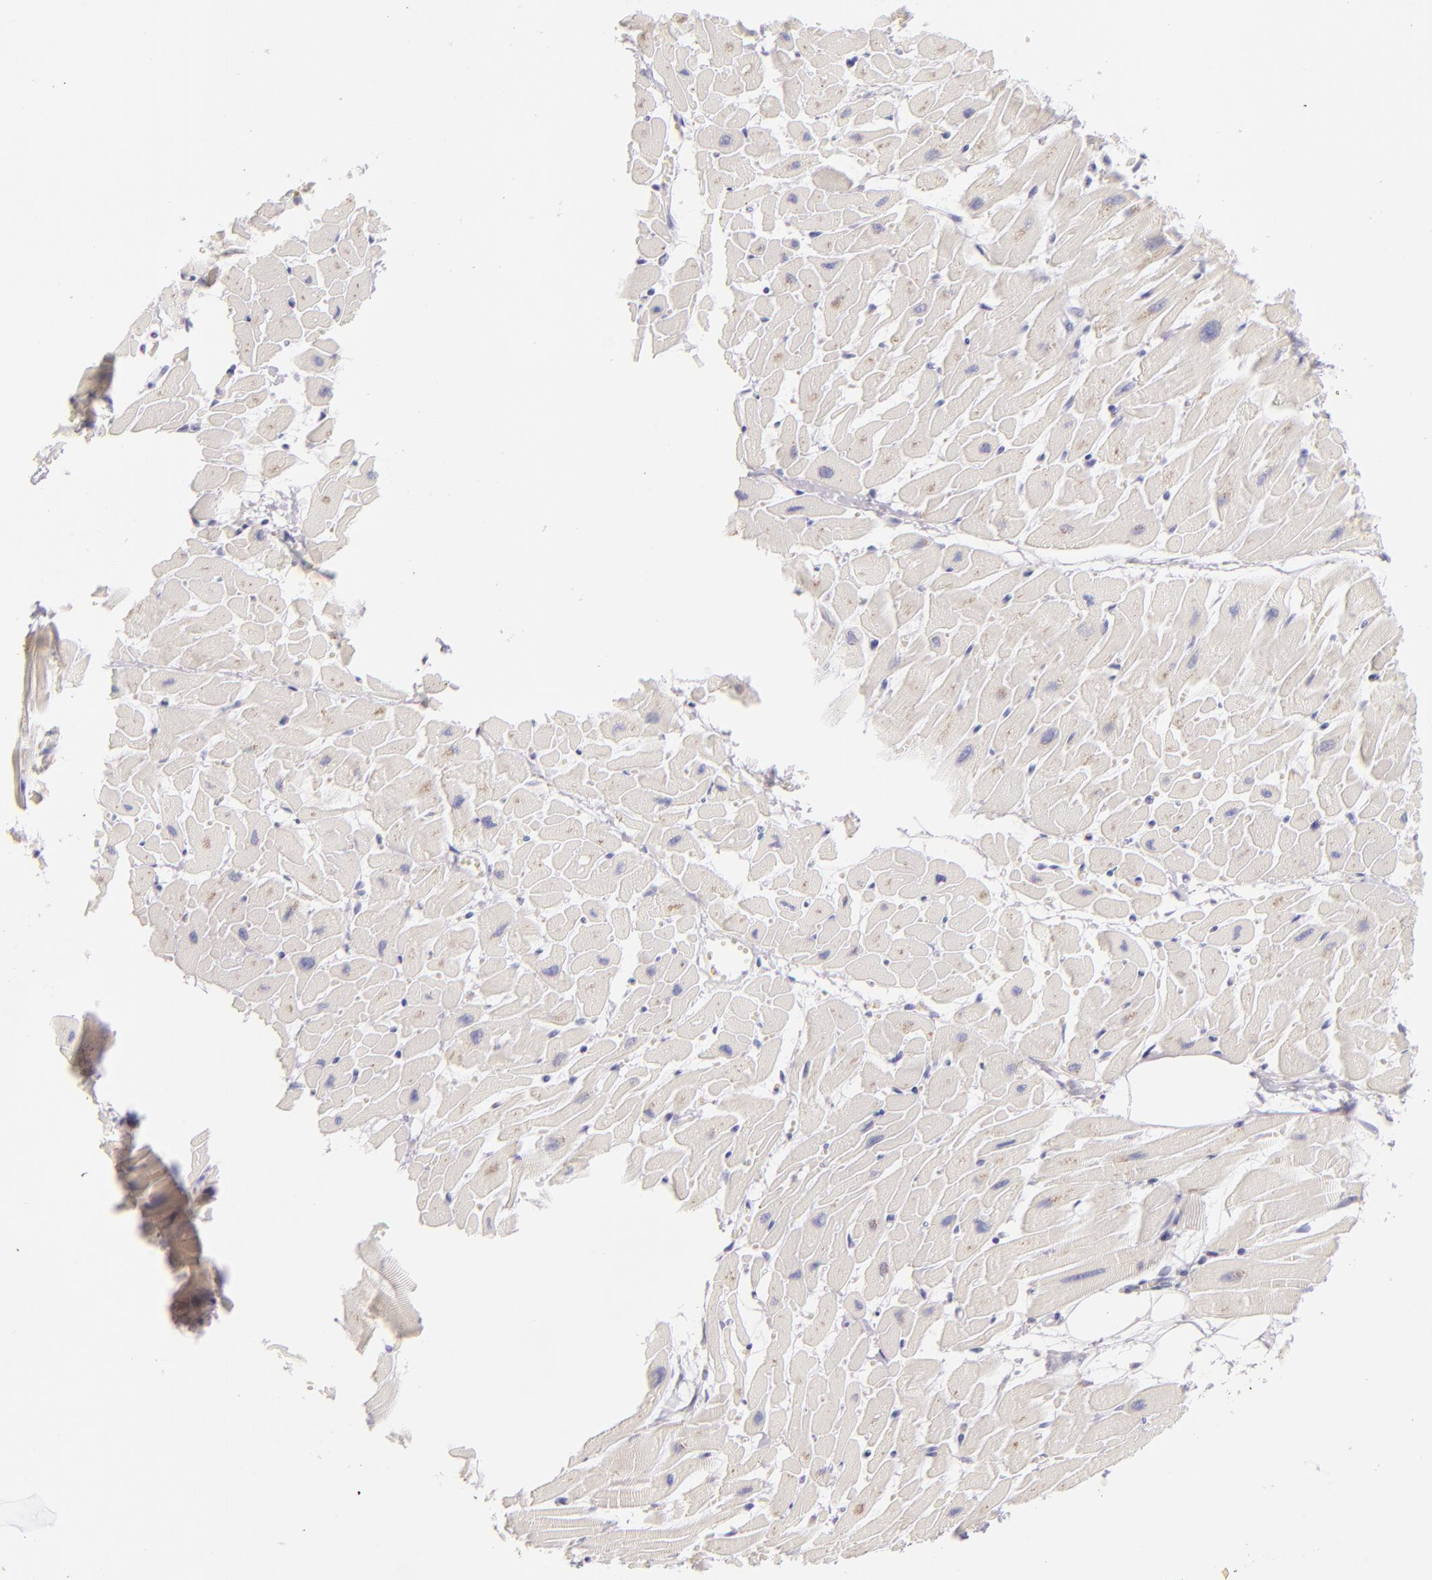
{"staining": {"intensity": "negative", "quantity": "none", "location": "none"}, "tissue": "heart muscle", "cell_type": "Cardiomyocytes", "image_type": "normal", "snomed": [{"axis": "morphology", "description": "Normal tissue, NOS"}, {"axis": "topography", "description": "Heart"}], "caption": "Photomicrograph shows no significant protein staining in cardiomyocytes of benign heart muscle. (Stains: DAB immunohistochemistry with hematoxylin counter stain, Microscopy: brightfield microscopy at high magnification).", "gene": "FABP1", "patient": {"sex": "female", "age": 19}}